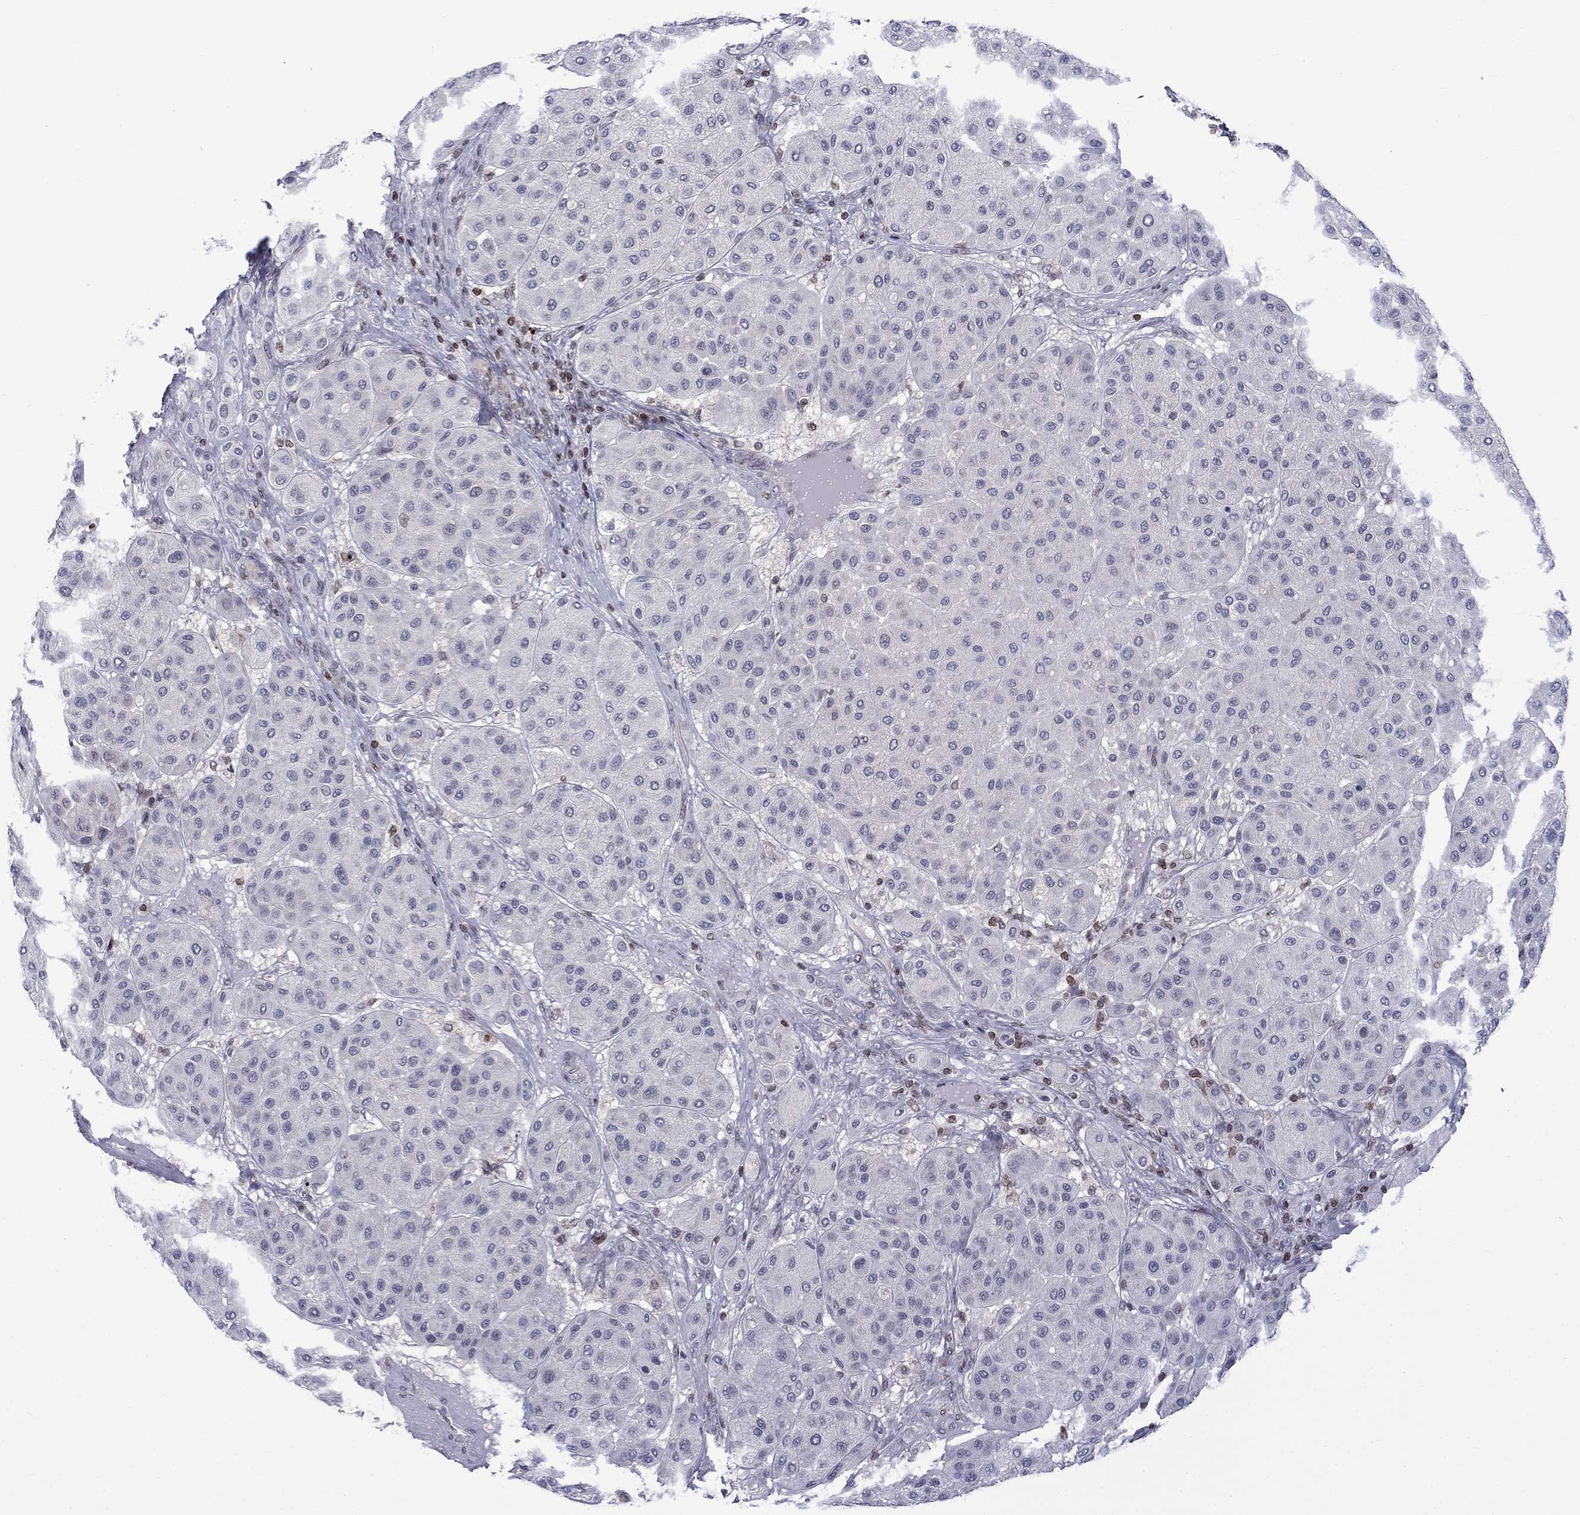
{"staining": {"intensity": "negative", "quantity": "none", "location": "none"}, "tissue": "melanoma", "cell_type": "Tumor cells", "image_type": "cancer", "snomed": [{"axis": "morphology", "description": "Malignant melanoma, Metastatic site"}, {"axis": "topography", "description": "Smooth muscle"}], "caption": "Human melanoma stained for a protein using immunohistochemistry displays no expression in tumor cells.", "gene": "SLA", "patient": {"sex": "male", "age": 41}}